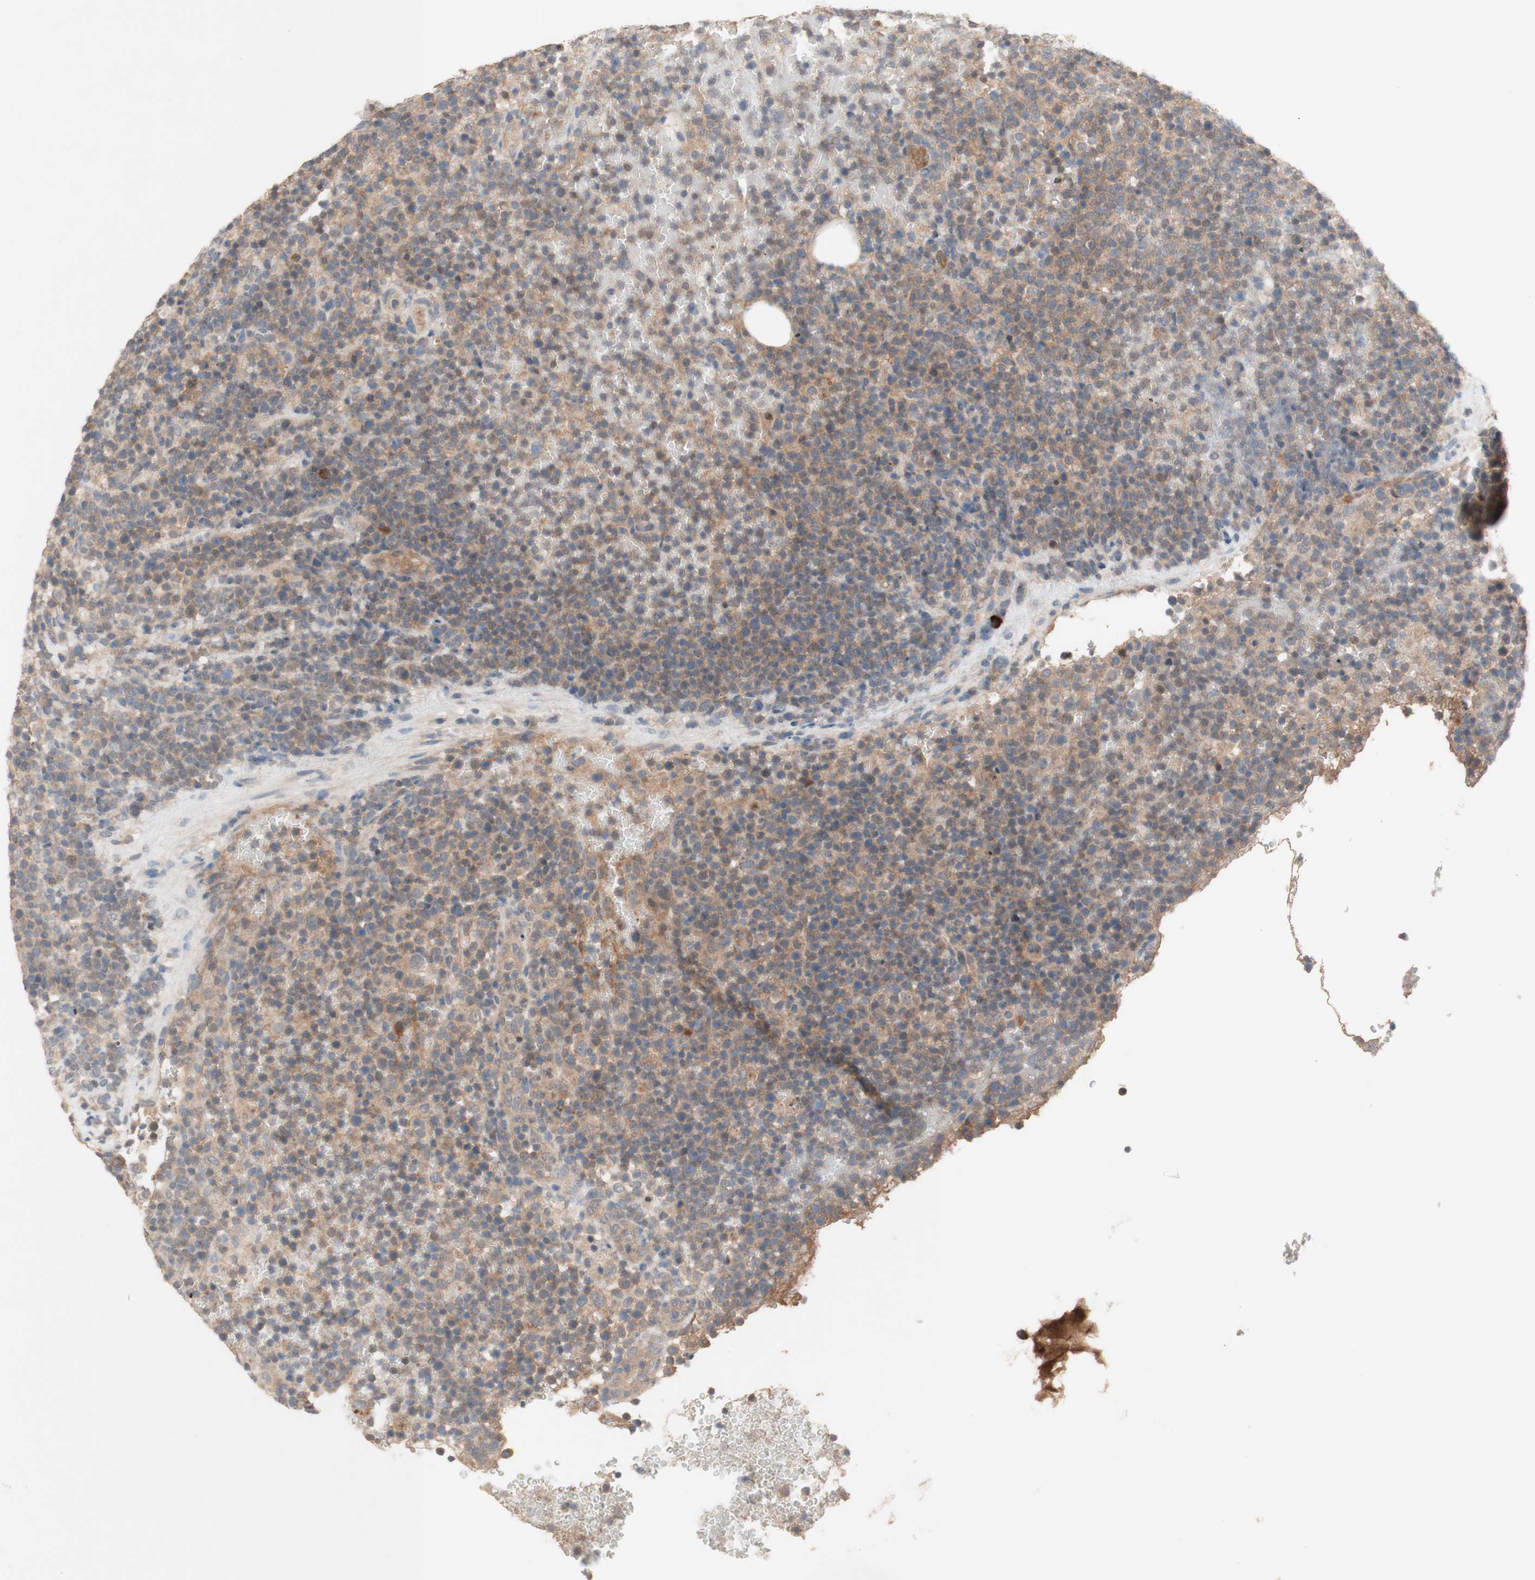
{"staining": {"intensity": "weak", "quantity": ">75%", "location": "cytoplasmic/membranous"}, "tissue": "lymphoma", "cell_type": "Tumor cells", "image_type": "cancer", "snomed": [{"axis": "morphology", "description": "Malignant lymphoma, non-Hodgkin's type, High grade"}, {"axis": "topography", "description": "Lymph node"}], "caption": "This photomicrograph displays IHC staining of human high-grade malignant lymphoma, non-Hodgkin's type, with low weak cytoplasmic/membranous positivity in approximately >75% of tumor cells.", "gene": "PEX2", "patient": {"sex": "male", "age": 61}}